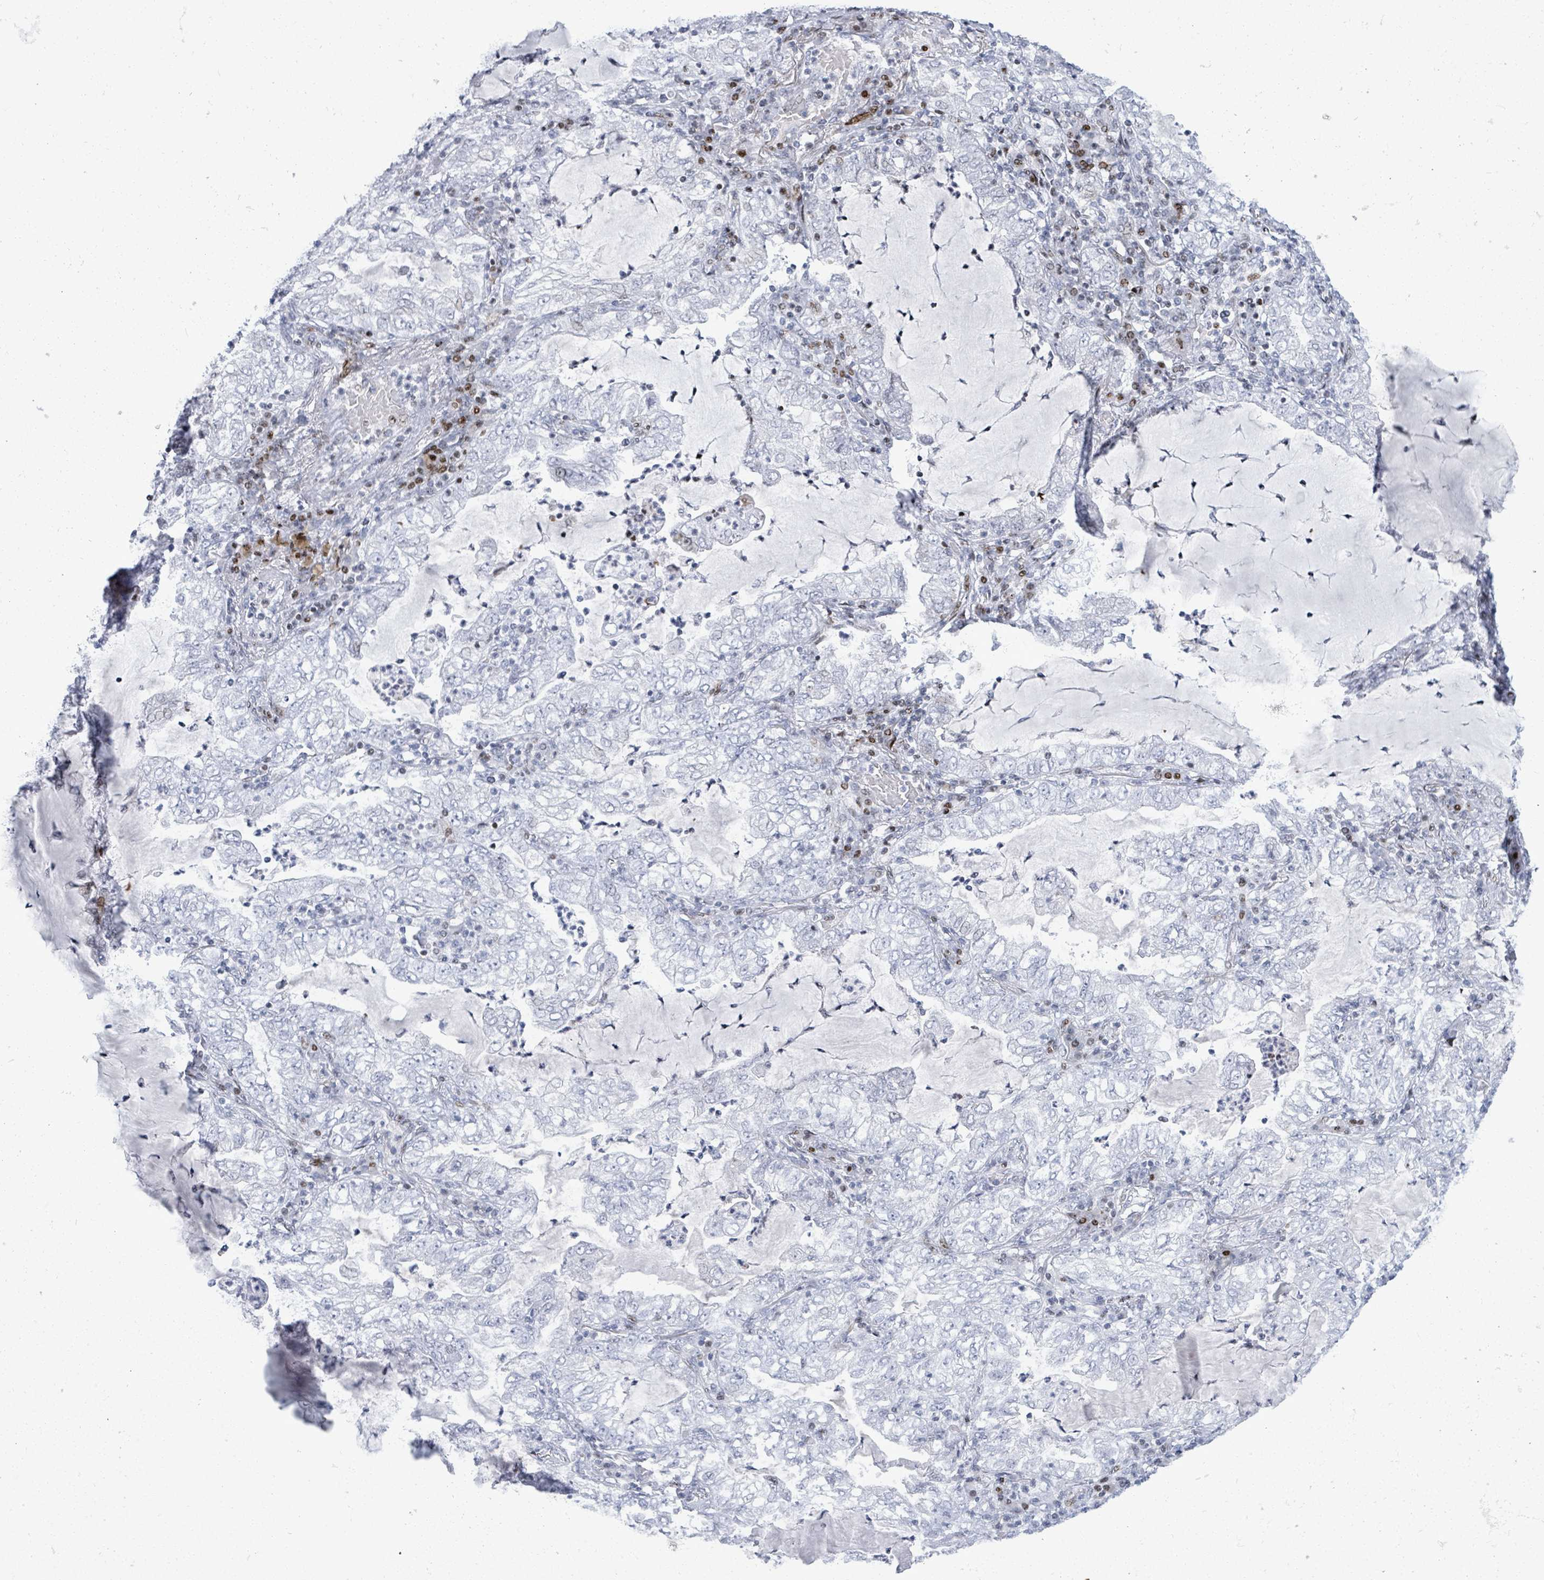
{"staining": {"intensity": "negative", "quantity": "none", "location": "none"}, "tissue": "lung cancer", "cell_type": "Tumor cells", "image_type": "cancer", "snomed": [{"axis": "morphology", "description": "Adenocarcinoma, NOS"}, {"axis": "topography", "description": "Lung"}], "caption": "Immunohistochemical staining of lung cancer (adenocarcinoma) demonstrates no significant expression in tumor cells.", "gene": "MALL", "patient": {"sex": "female", "age": 73}}